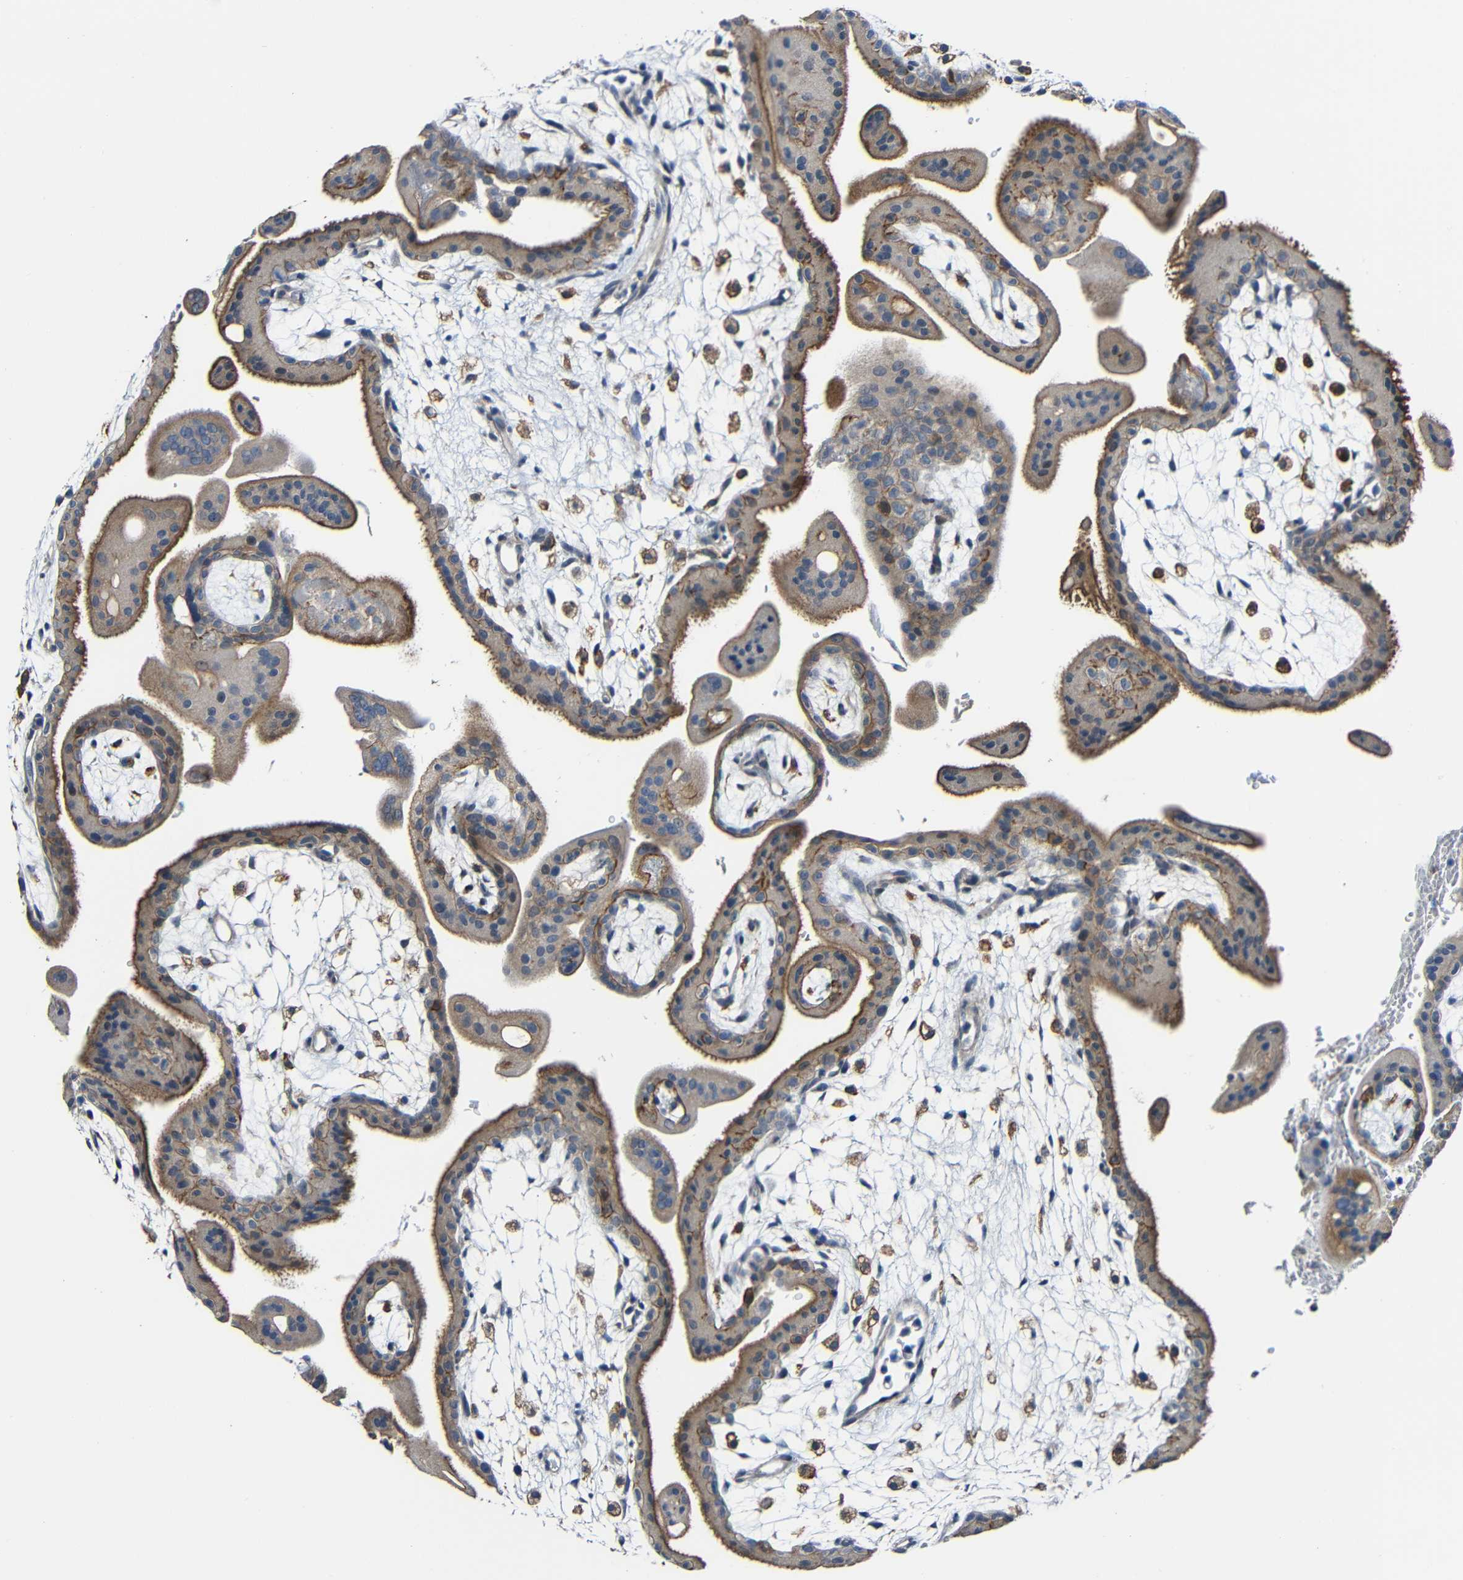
{"staining": {"intensity": "strong", "quantity": ">75%", "location": "cytoplasmic/membranous"}, "tissue": "placenta", "cell_type": "Decidual cells", "image_type": "normal", "snomed": [{"axis": "morphology", "description": "Normal tissue, NOS"}, {"axis": "topography", "description": "Placenta"}], "caption": "The histopathology image shows immunohistochemical staining of unremarkable placenta. There is strong cytoplasmic/membranous expression is seen in approximately >75% of decidual cells. The protein of interest is stained brown, and the nuclei are stained in blue (DAB (3,3'-diaminobenzidine) IHC with brightfield microscopy, high magnification).", "gene": "DCLK1", "patient": {"sex": "female", "age": 35}}